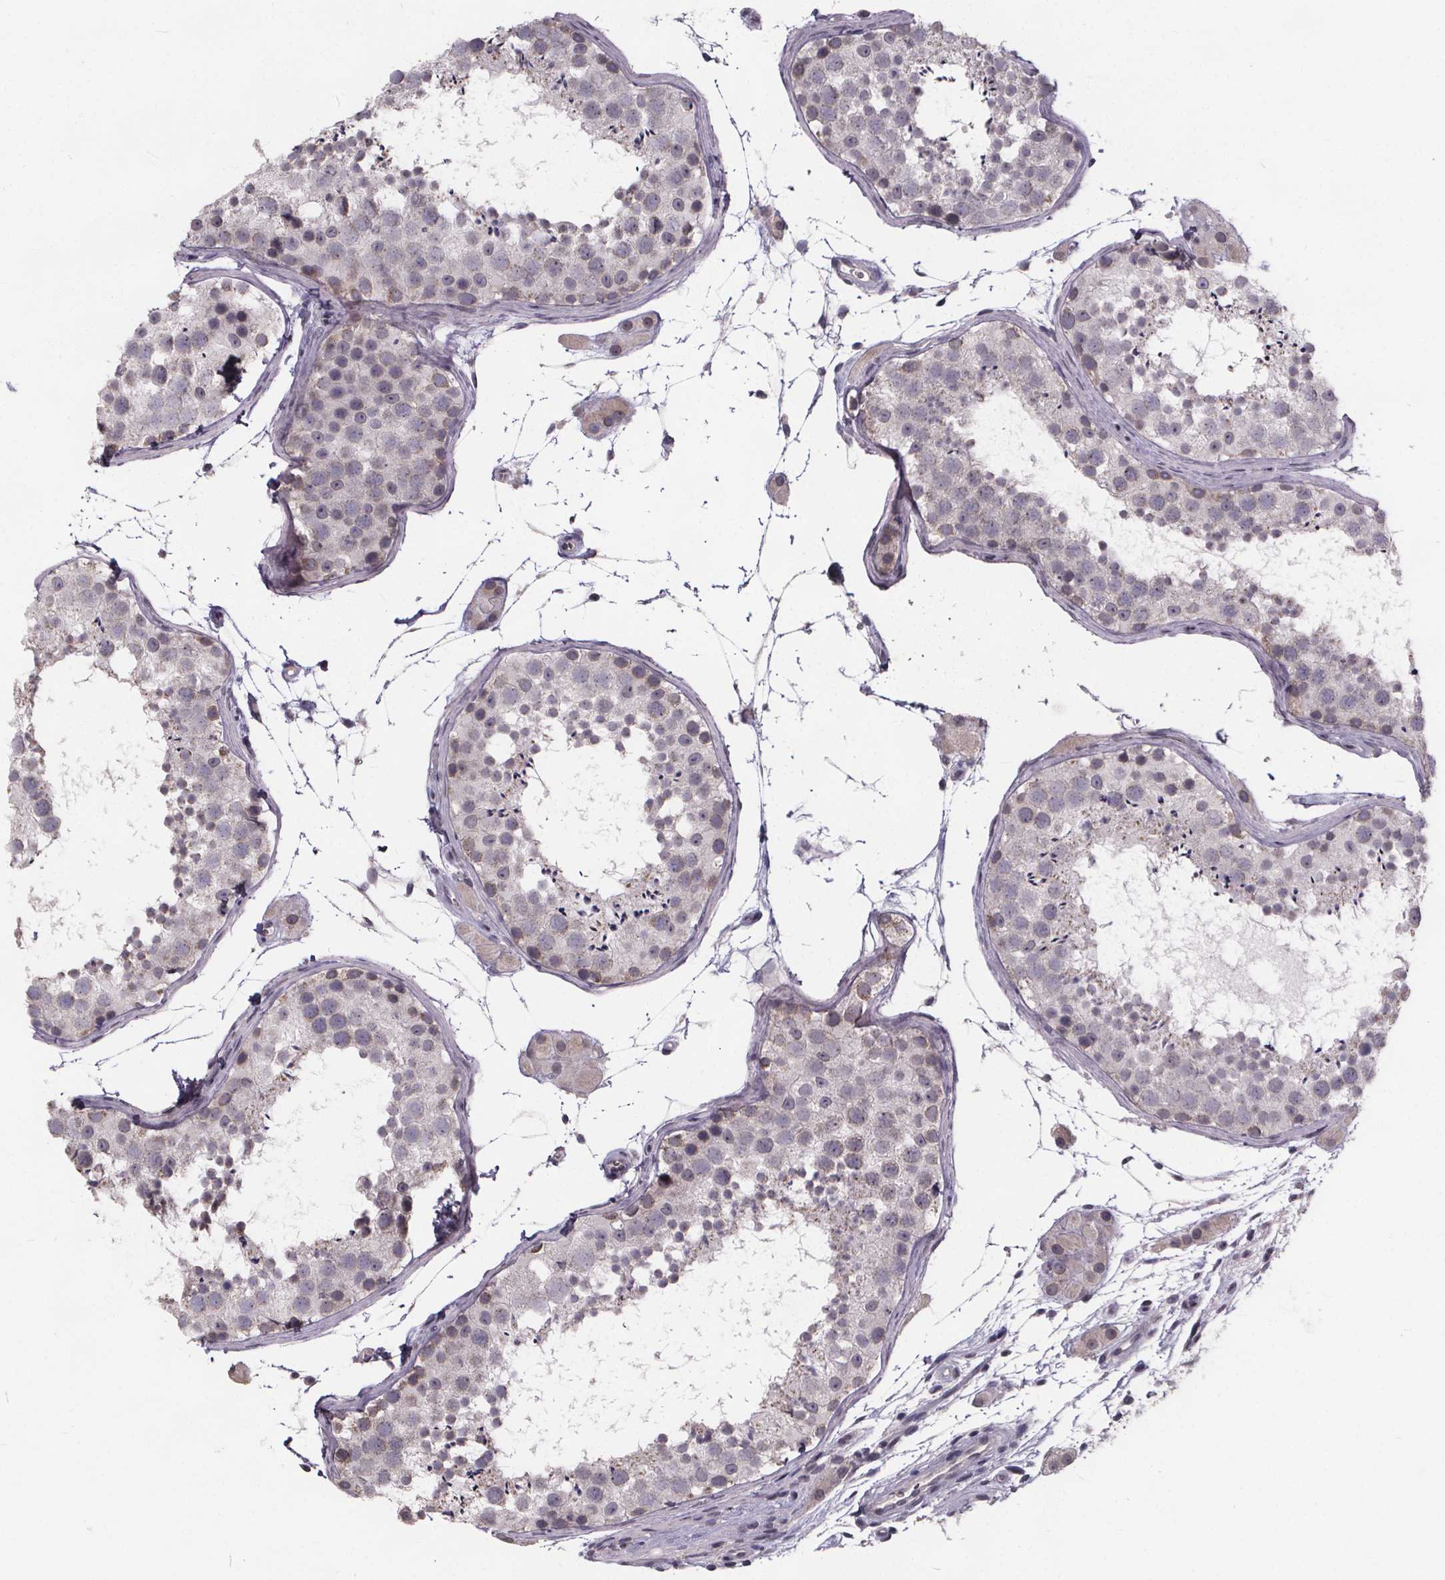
{"staining": {"intensity": "negative", "quantity": "none", "location": "none"}, "tissue": "testis", "cell_type": "Cells in seminiferous ducts", "image_type": "normal", "snomed": [{"axis": "morphology", "description": "Normal tissue, NOS"}, {"axis": "topography", "description": "Testis"}], "caption": "Immunohistochemical staining of normal testis exhibits no significant expression in cells in seminiferous ducts.", "gene": "FAM181B", "patient": {"sex": "male", "age": 41}}